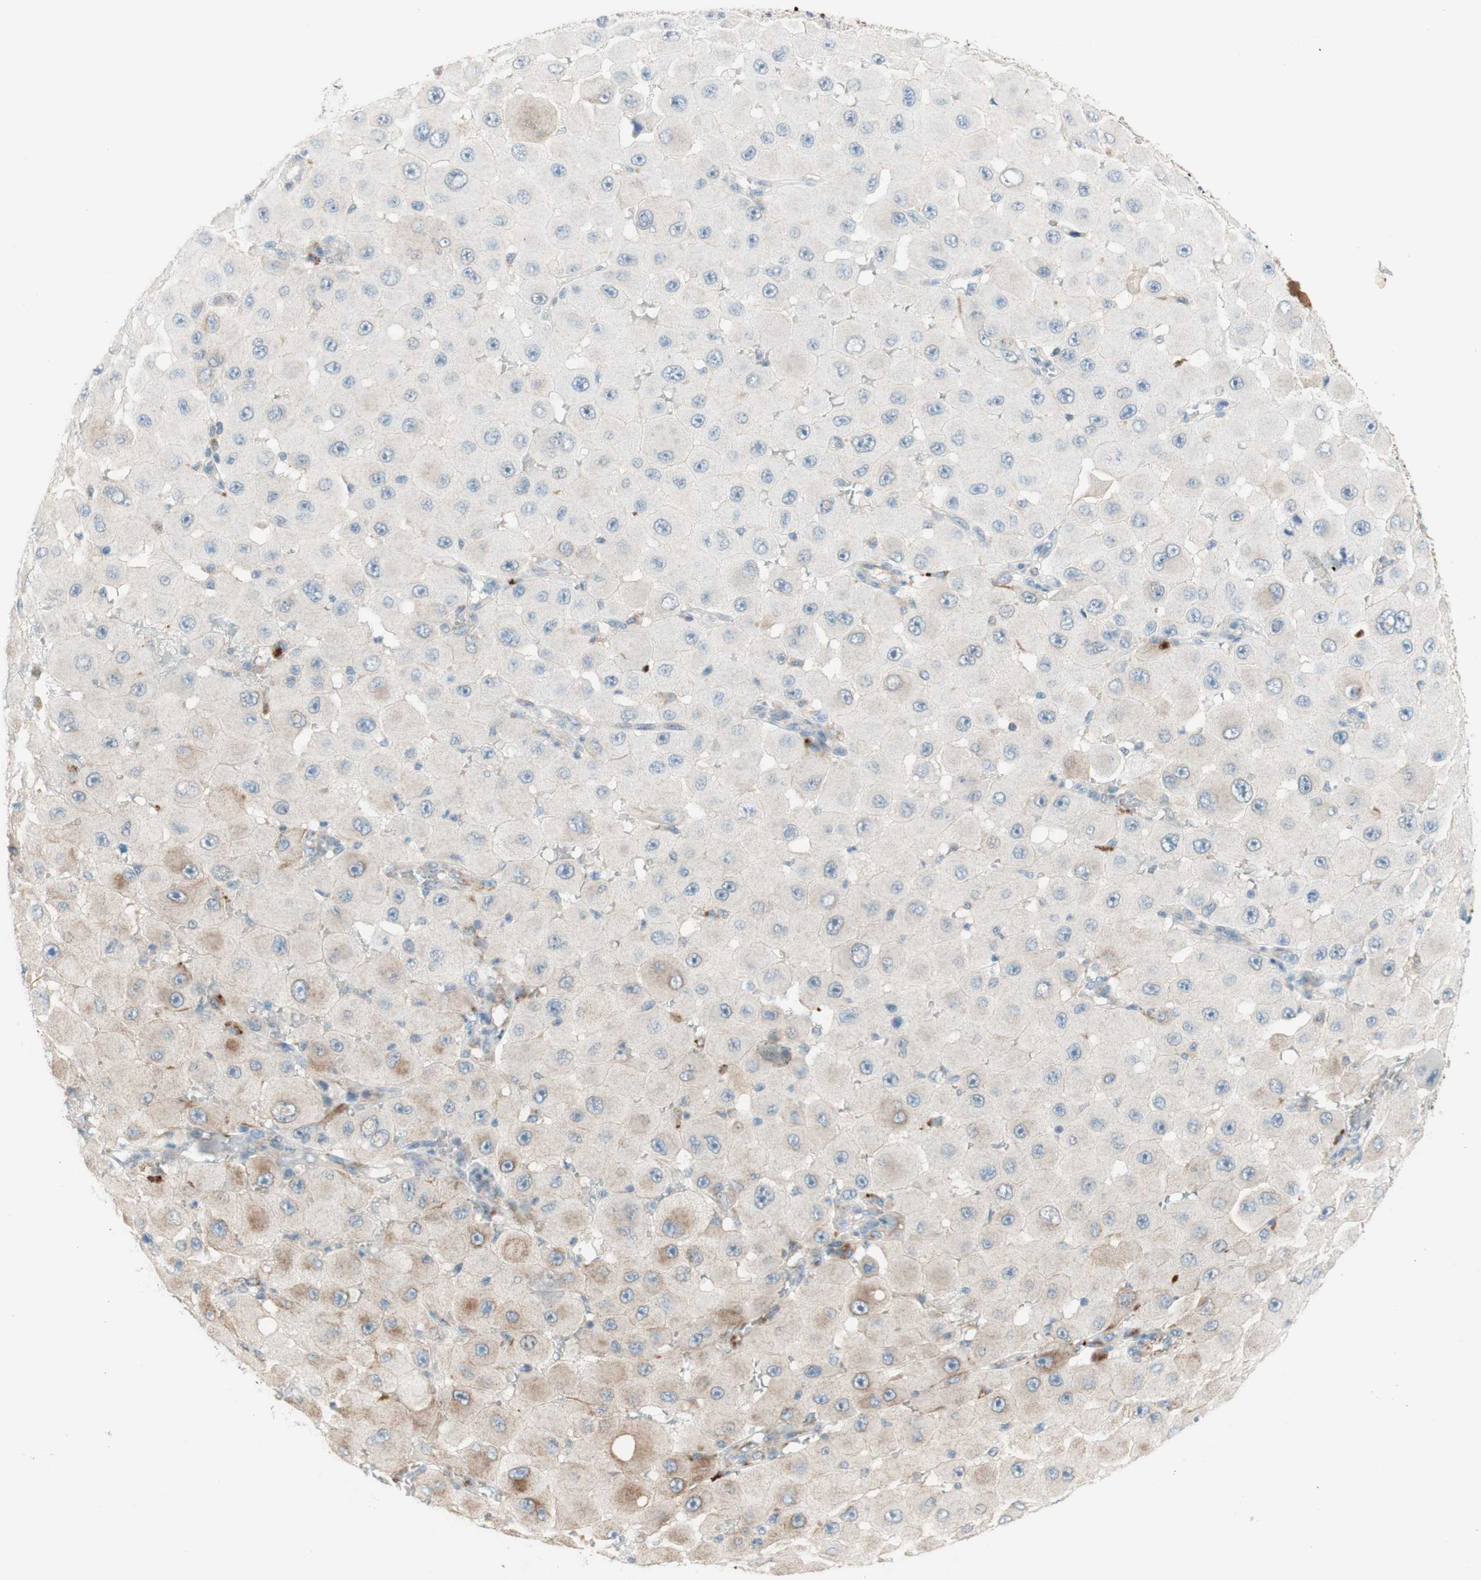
{"staining": {"intensity": "moderate", "quantity": "<25%", "location": "cytoplasmic/membranous"}, "tissue": "melanoma", "cell_type": "Tumor cells", "image_type": "cancer", "snomed": [{"axis": "morphology", "description": "Malignant melanoma, NOS"}, {"axis": "topography", "description": "Skin"}], "caption": "About <25% of tumor cells in human melanoma reveal moderate cytoplasmic/membranous protein positivity as visualized by brown immunohistochemical staining.", "gene": "POU2AF1", "patient": {"sex": "female", "age": 81}}